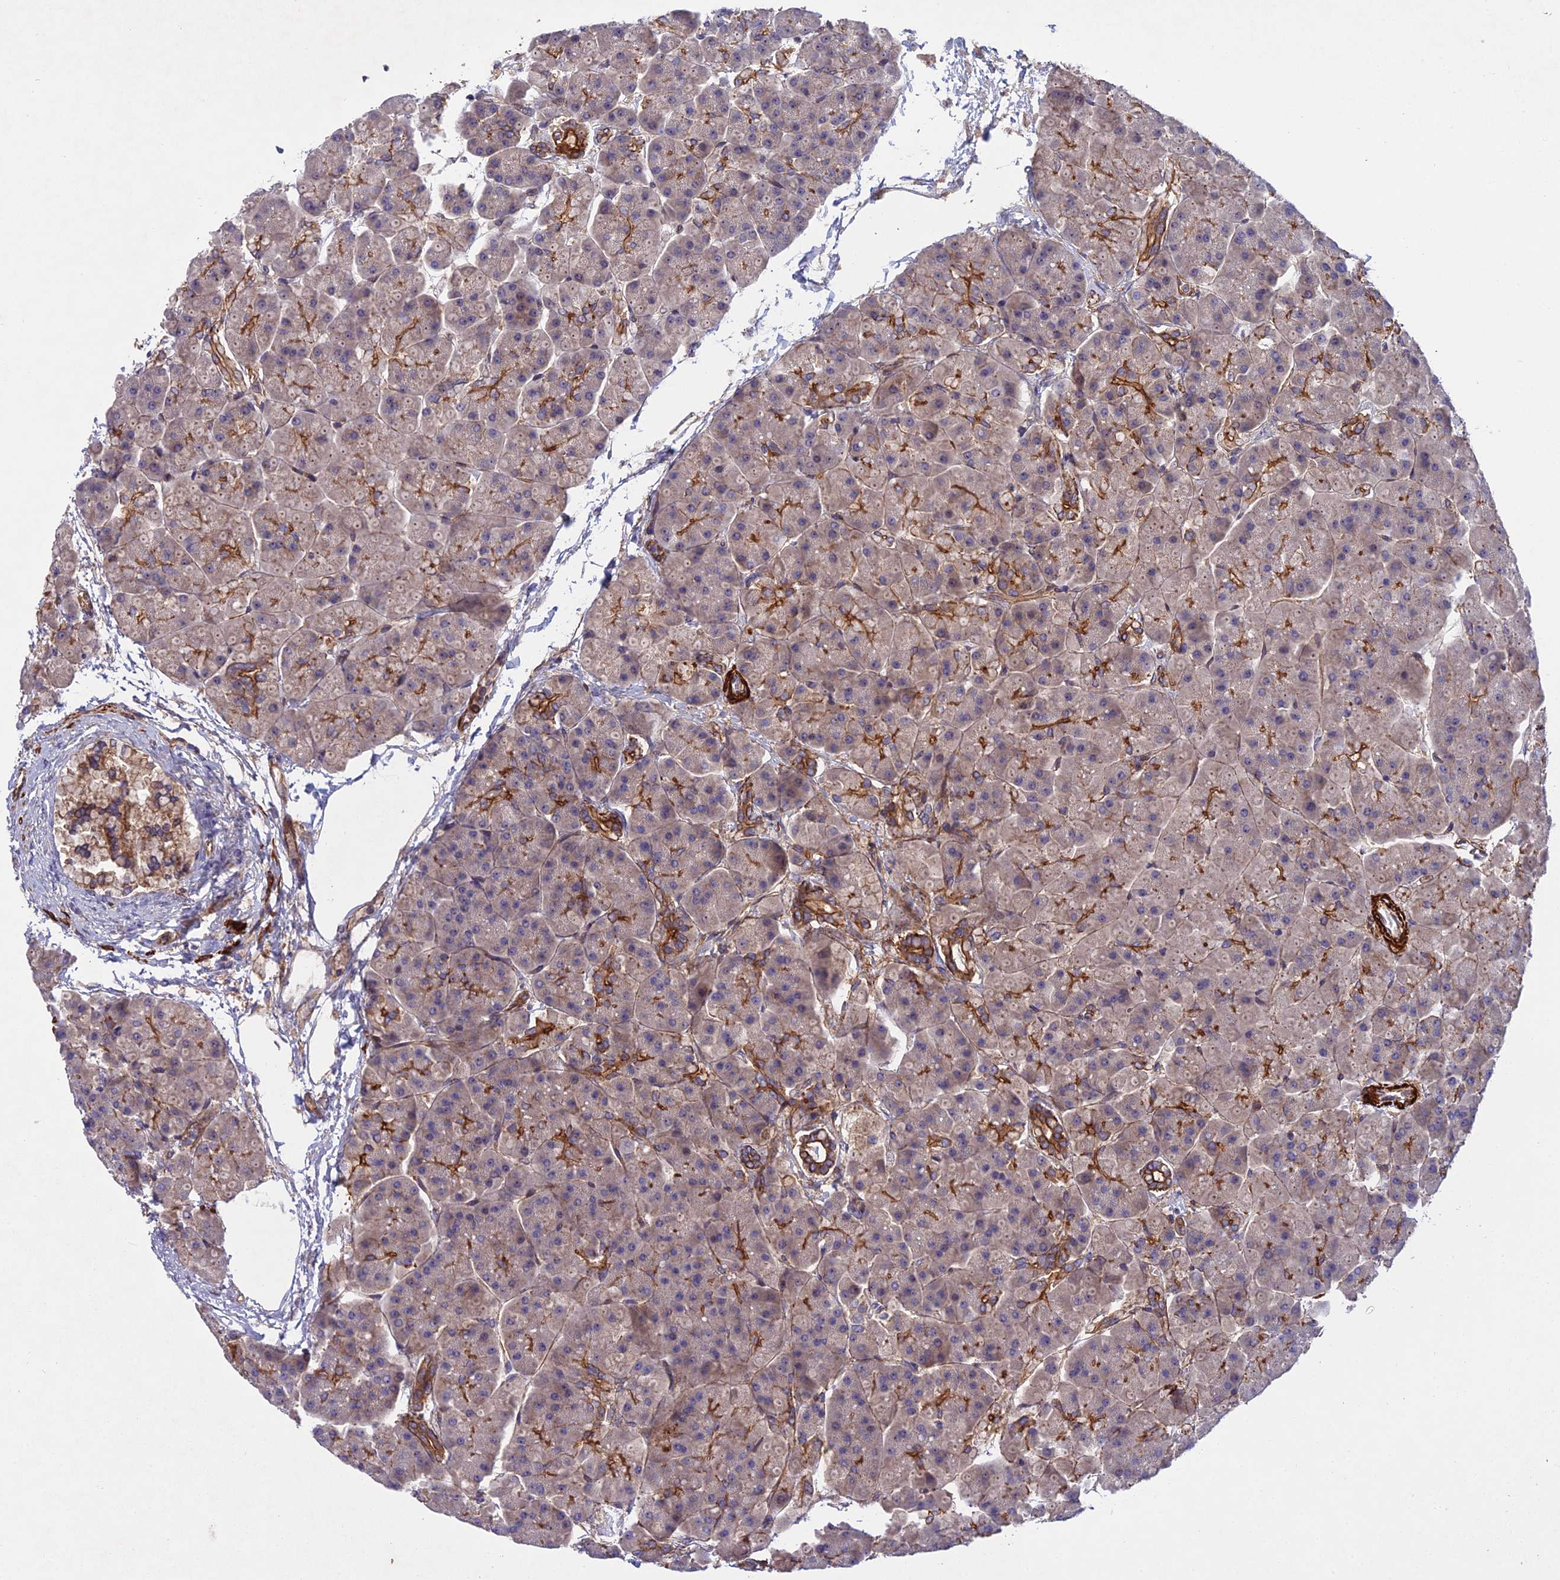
{"staining": {"intensity": "strong", "quantity": "25%-75%", "location": "cytoplasmic/membranous"}, "tissue": "pancreas", "cell_type": "Exocrine glandular cells", "image_type": "normal", "snomed": [{"axis": "morphology", "description": "Normal tissue, NOS"}, {"axis": "topography", "description": "Pancreas"}], "caption": "IHC of unremarkable human pancreas displays high levels of strong cytoplasmic/membranous expression in about 25%-75% of exocrine glandular cells. (DAB IHC, brown staining for protein, blue staining for nuclei).", "gene": "RALGAPA2", "patient": {"sex": "female", "age": 70}}